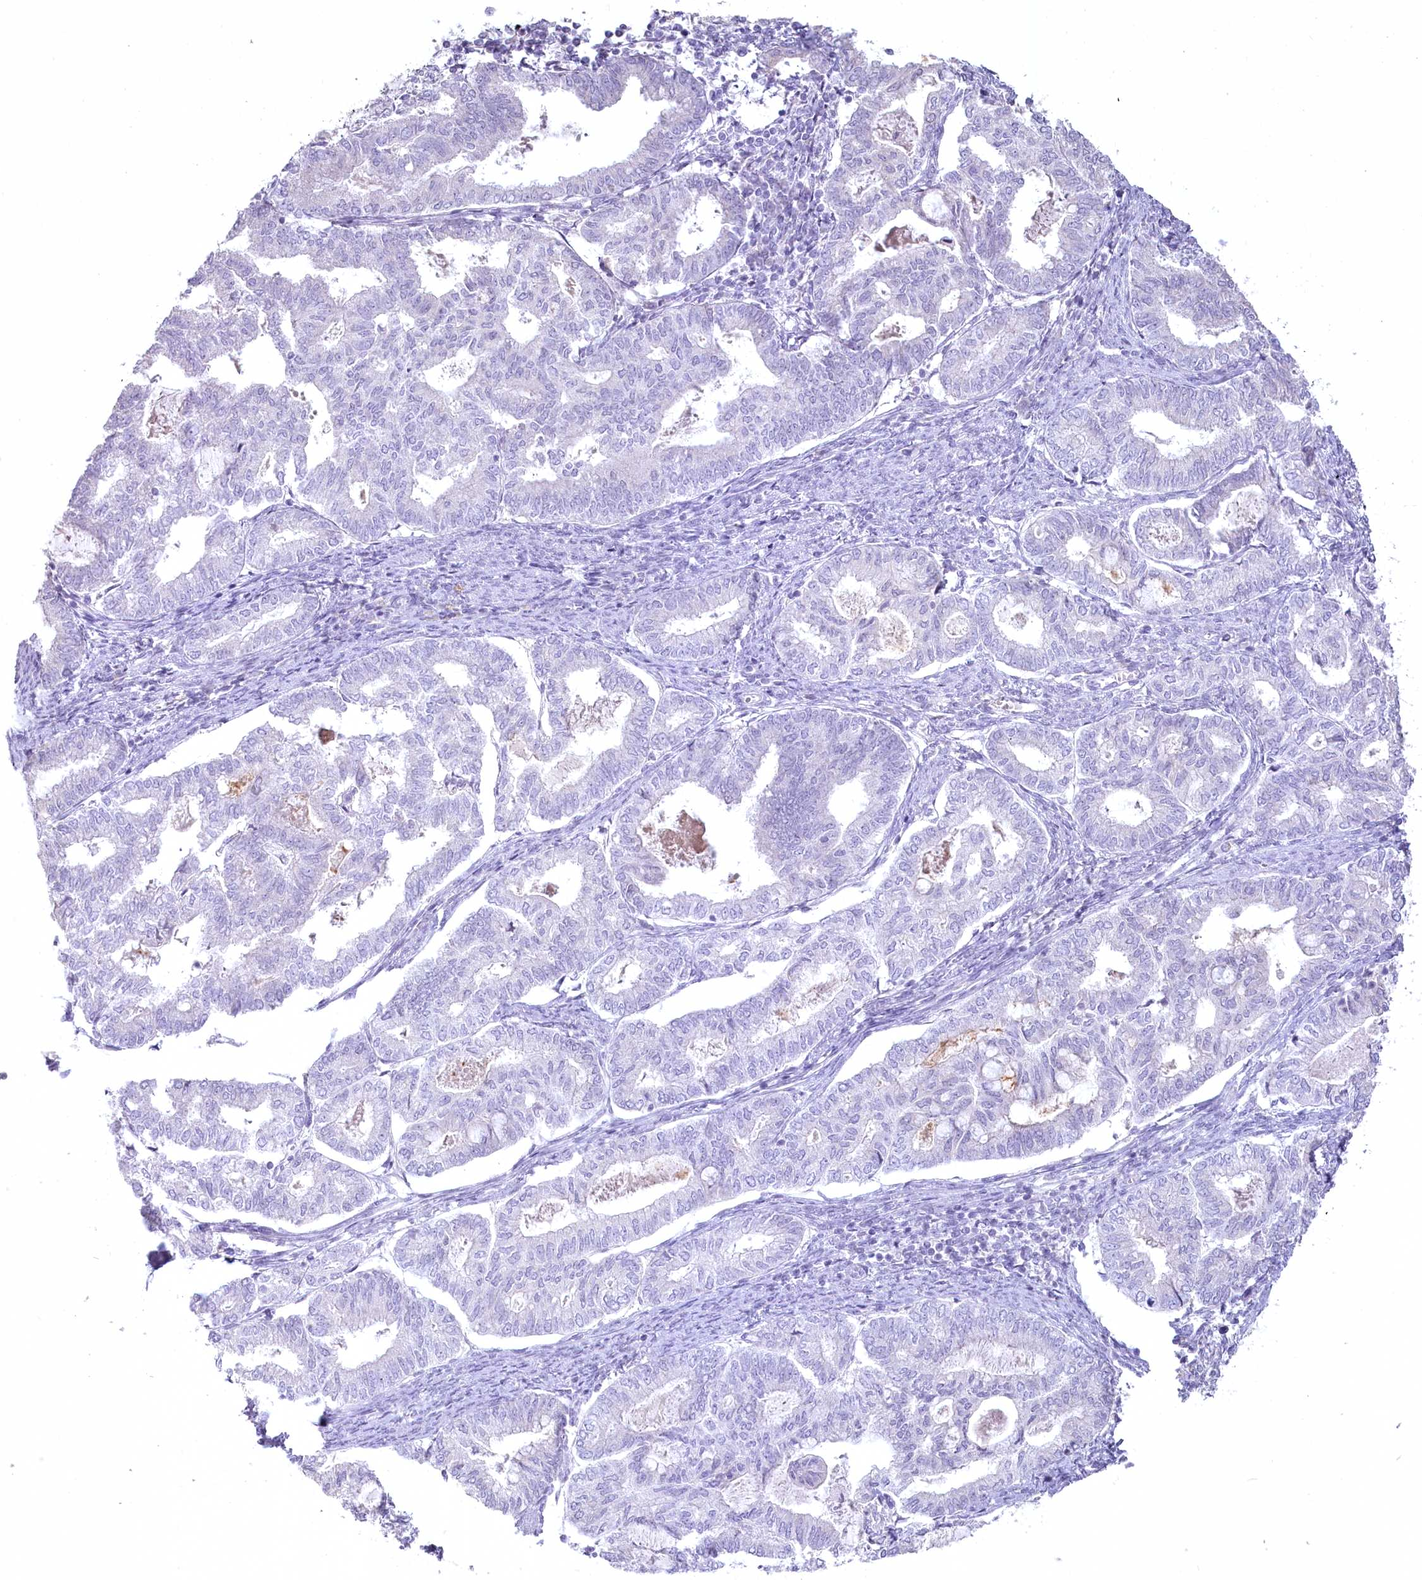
{"staining": {"intensity": "negative", "quantity": "none", "location": "none"}, "tissue": "endometrial cancer", "cell_type": "Tumor cells", "image_type": "cancer", "snomed": [{"axis": "morphology", "description": "Adenocarcinoma, NOS"}, {"axis": "topography", "description": "Endometrium"}], "caption": "Endometrial cancer (adenocarcinoma) was stained to show a protein in brown. There is no significant positivity in tumor cells. Nuclei are stained in blue.", "gene": "USP11", "patient": {"sex": "female", "age": 79}}